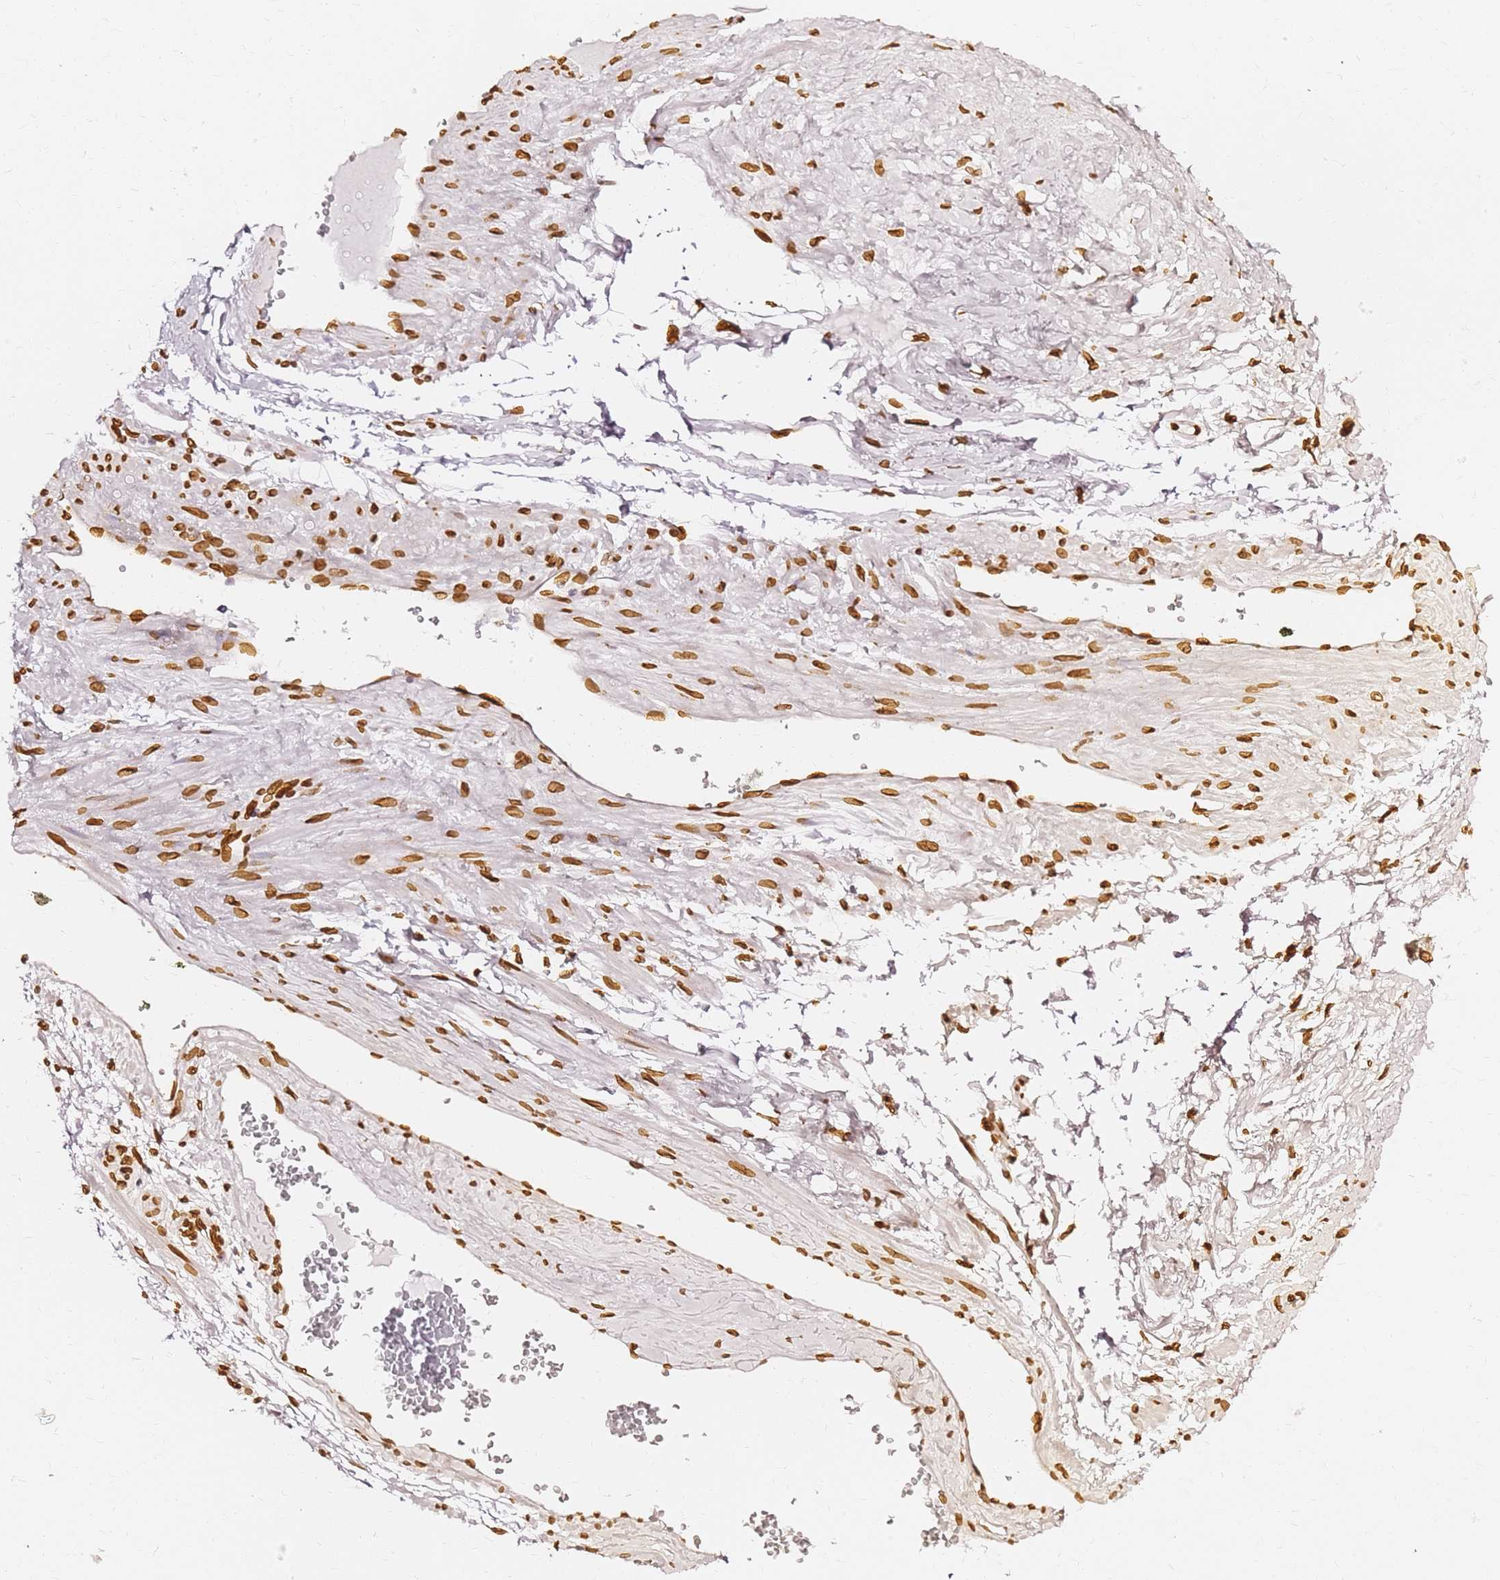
{"staining": {"intensity": "strong", "quantity": ">75%", "location": "nuclear"}, "tissue": "soft tissue", "cell_type": "Fibroblasts", "image_type": "normal", "snomed": [{"axis": "morphology", "description": "Normal tissue, NOS"}, {"axis": "morphology", "description": "Adenocarcinoma, Low grade"}, {"axis": "topography", "description": "Prostate"}, {"axis": "topography", "description": "Peripheral nerve tissue"}], "caption": "A high amount of strong nuclear staining is identified in approximately >75% of fibroblasts in normal soft tissue.", "gene": "C6orf141", "patient": {"sex": "male", "age": 63}}